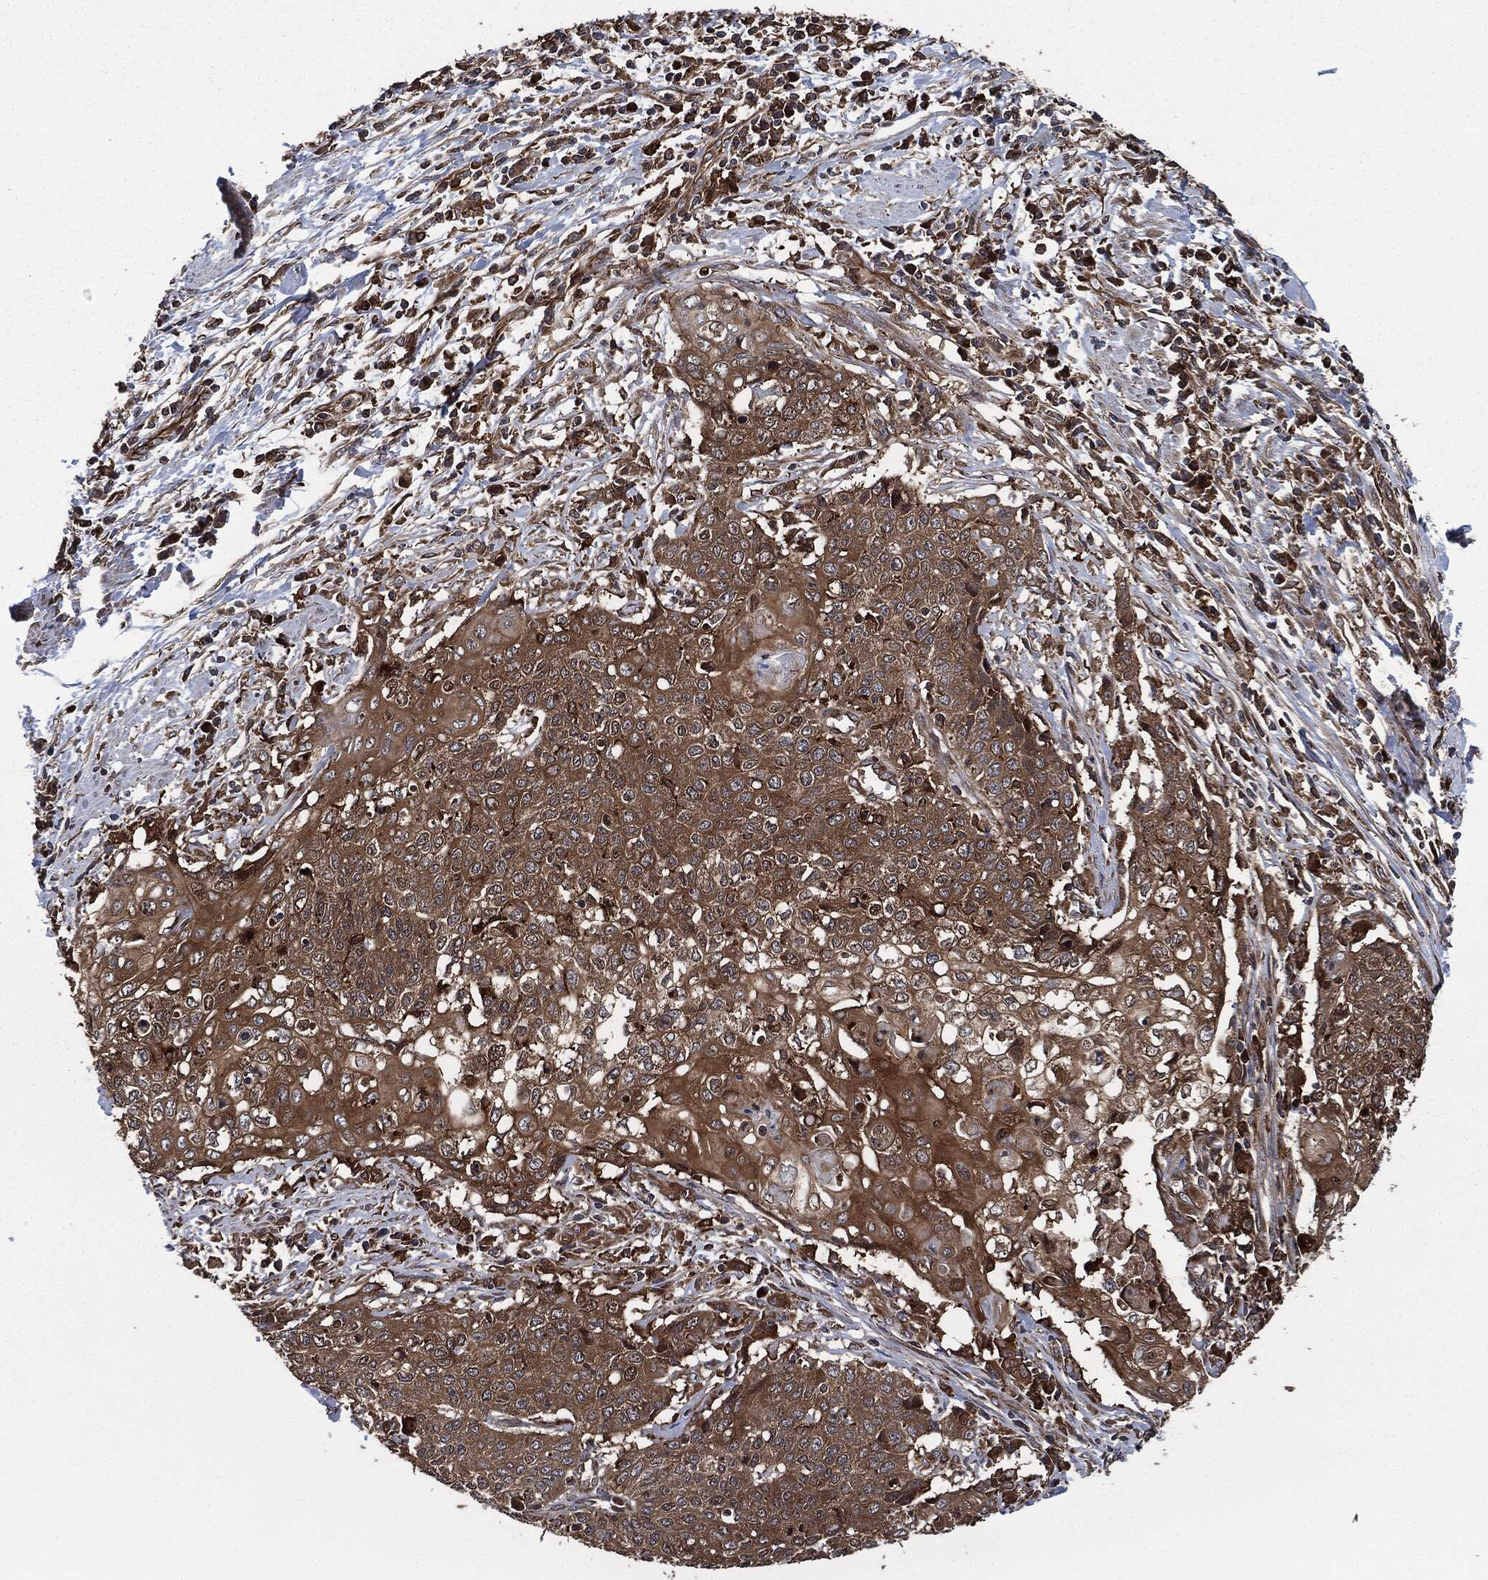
{"staining": {"intensity": "strong", "quantity": ">75%", "location": "cytoplasmic/membranous"}, "tissue": "cervical cancer", "cell_type": "Tumor cells", "image_type": "cancer", "snomed": [{"axis": "morphology", "description": "Squamous cell carcinoma, NOS"}, {"axis": "topography", "description": "Cervix"}], "caption": "Cervical cancer stained with a protein marker reveals strong staining in tumor cells.", "gene": "RAP1GDS1", "patient": {"sex": "female", "age": 39}}